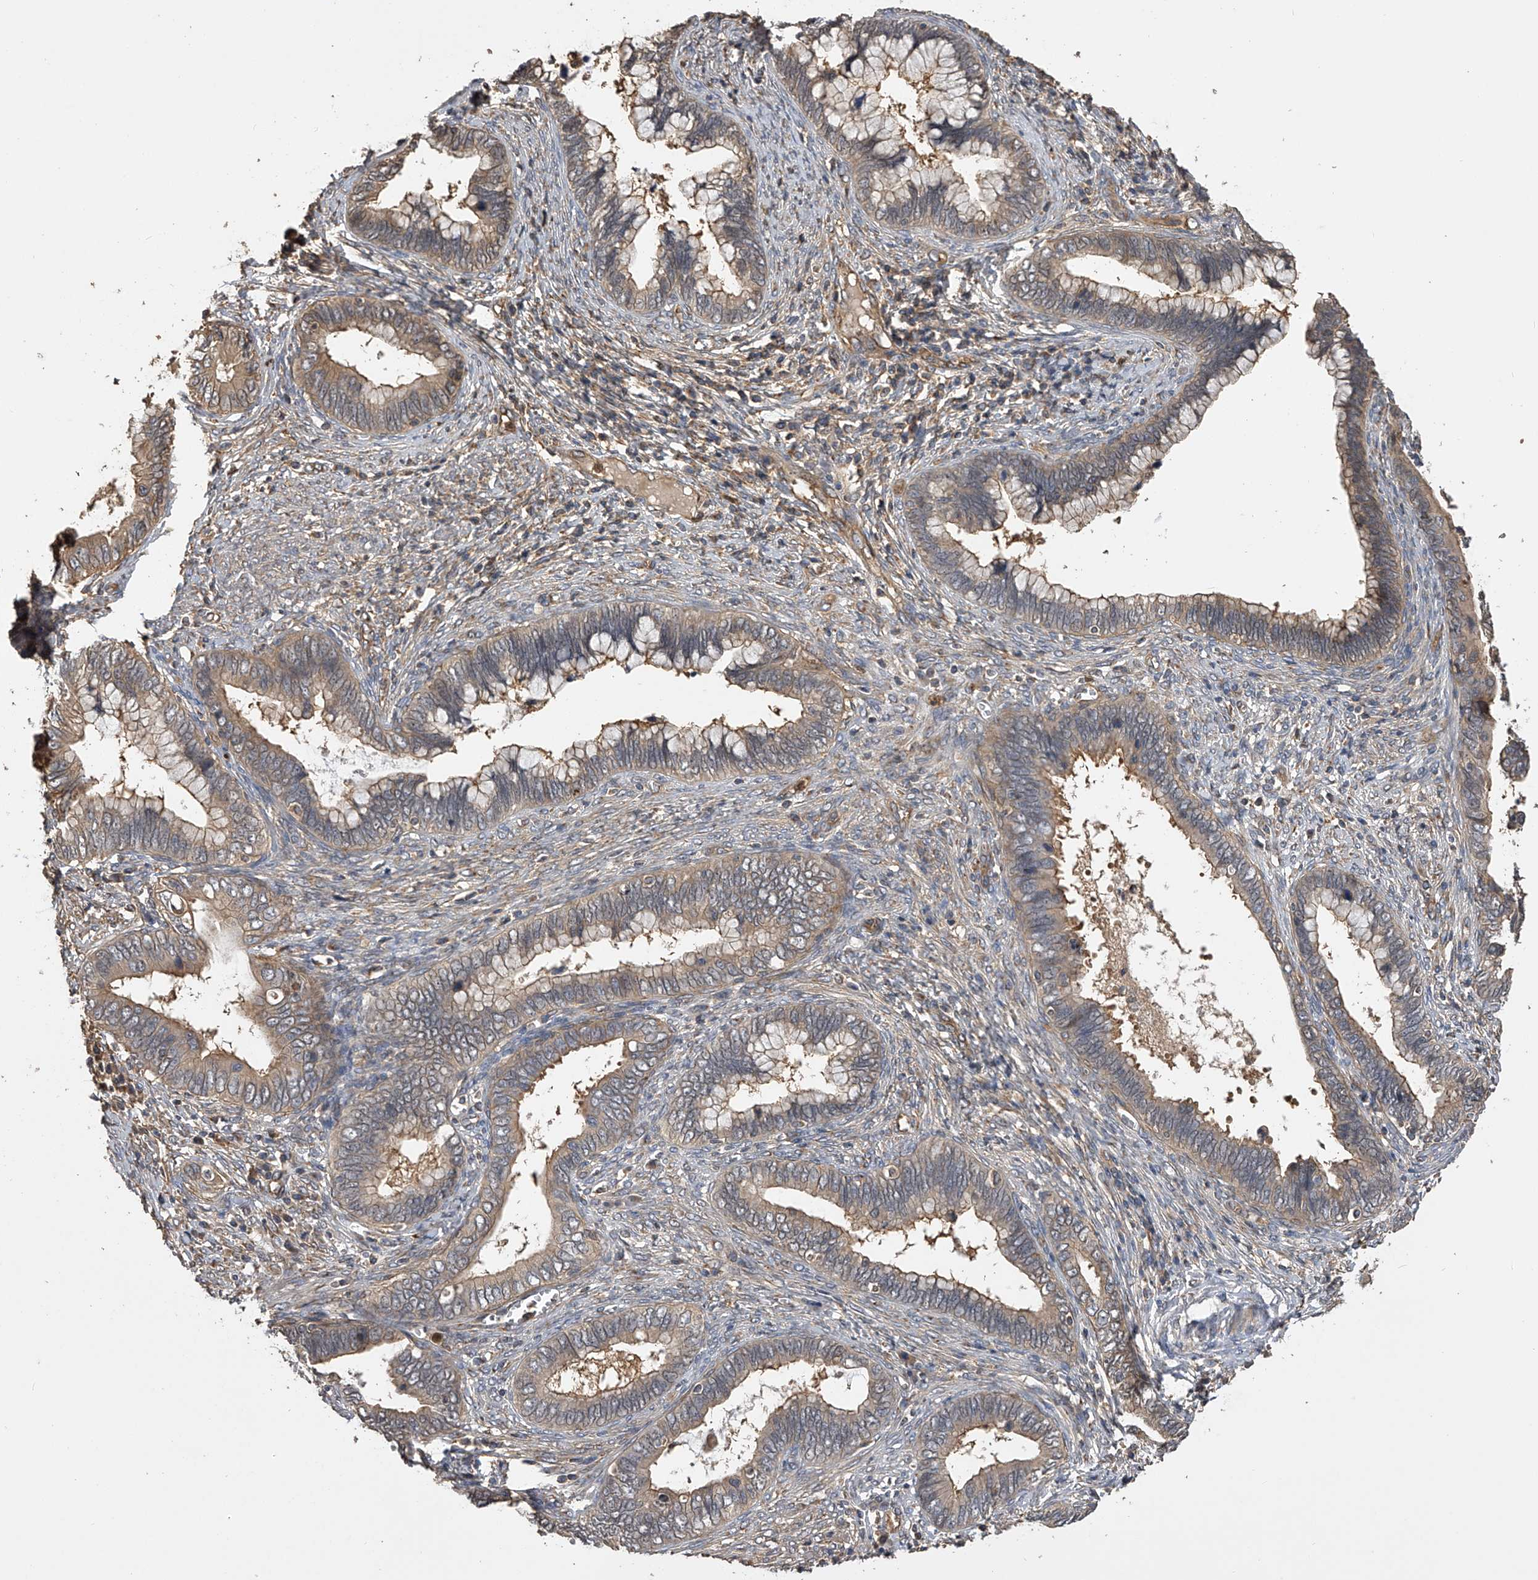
{"staining": {"intensity": "weak", "quantity": "25%-75%", "location": "cytoplasmic/membranous"}, "tissue": "cervical cancer", "cell_type": "Tumor cells", "image_type": "cancer", "snomed": [{"axis": "morphology", "description": "Adenocarcinoma, NOS"}, {"axis": "topography", "description": "Cervix"}], "caption": "Protein analysis of cervical cancer tissue displays weak cytoplasmic/membranous positivity in about 25%-75% of tumor cells. The protein of interest is shown in brown color, while the nuclei are stained blue.", "gene": "PTPRA", "patient": {"sex": "female", "age": 44}}